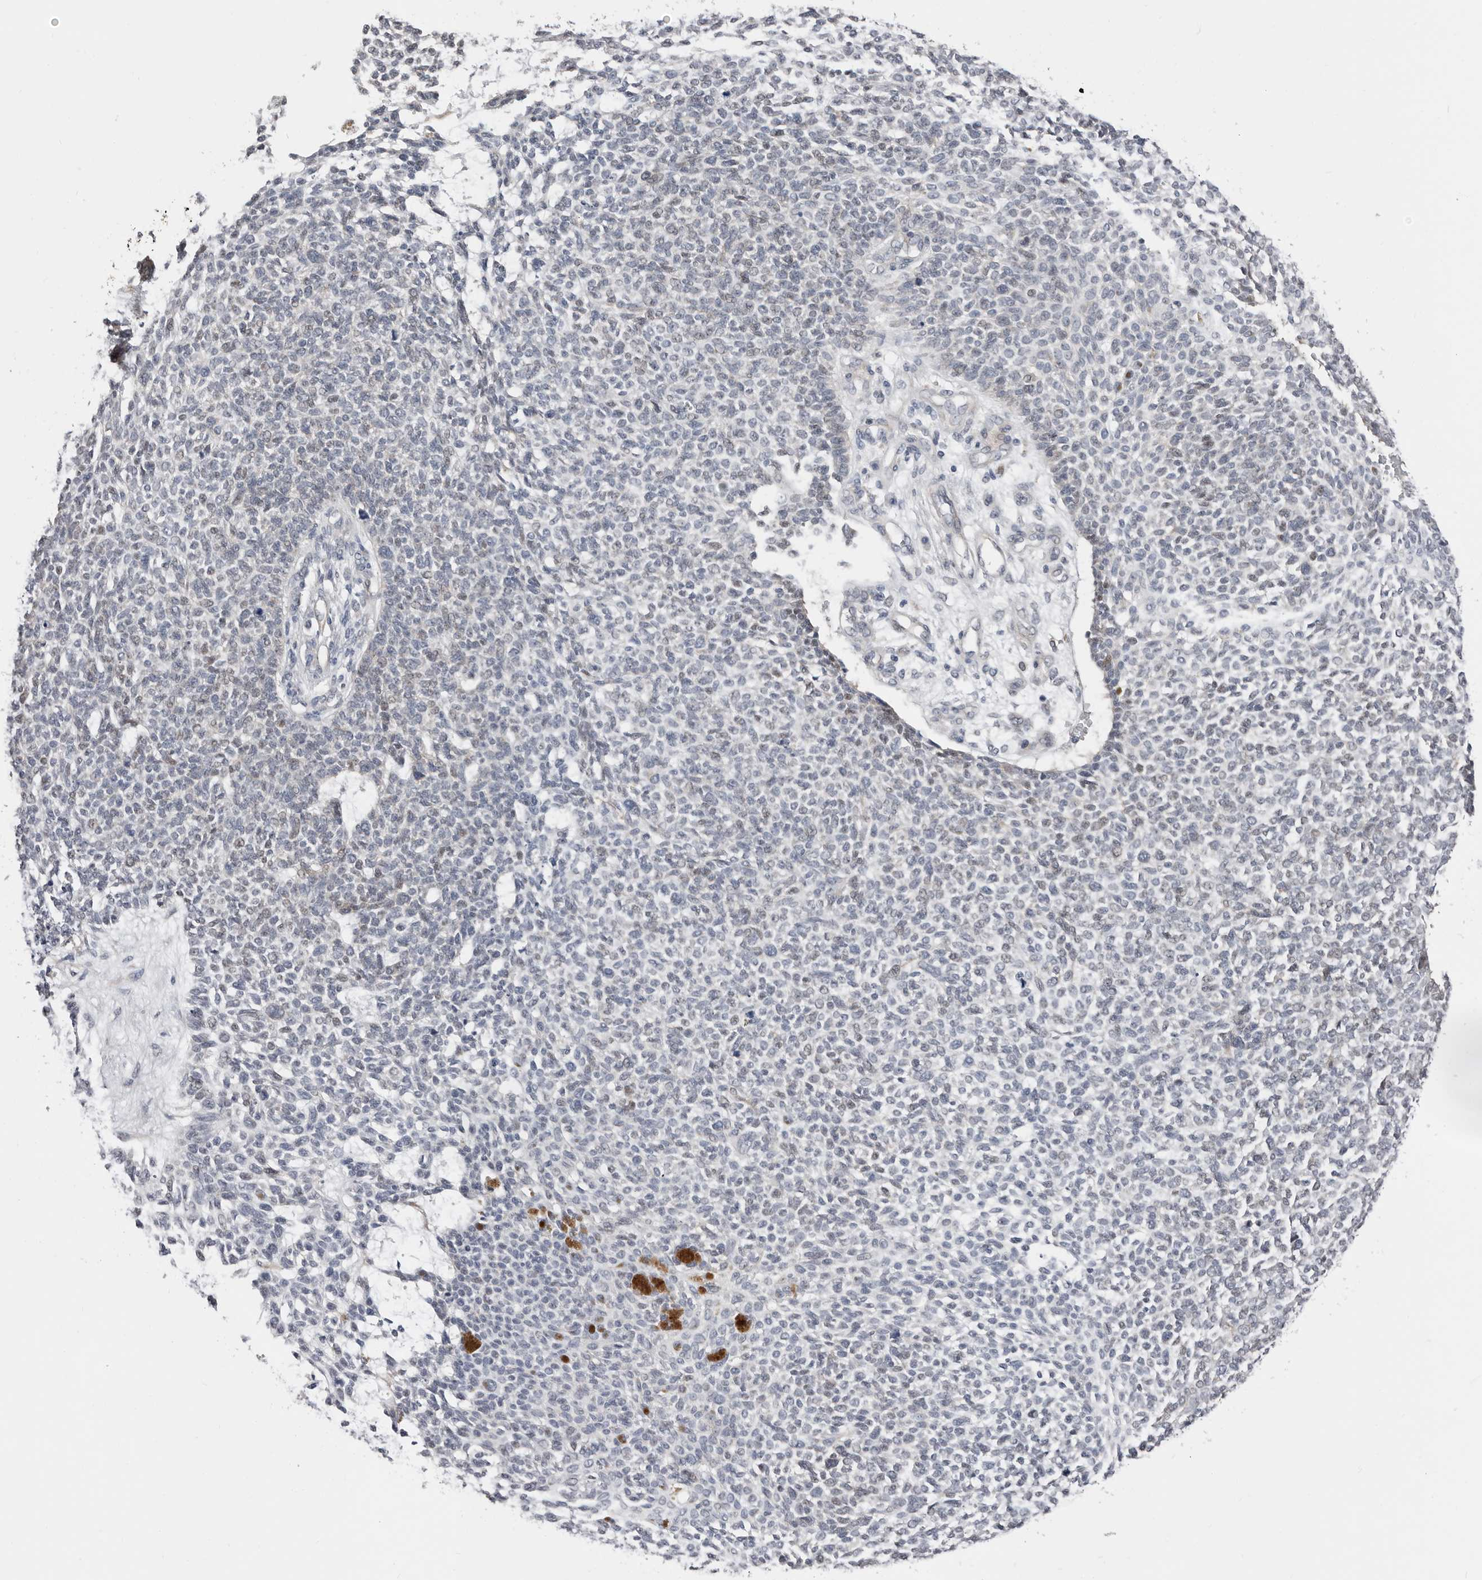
{"staining": {"intensity": "weak", "quantity": "<25%", "location": "cytoplasmic/membranous,nuclear"}, "tissue": "skin cancer", "cell_type": "Tumor cells", "image_type": "cancer", "snomed": [{"axis": "morphology", "description": "Basal cell carcinoma"}, {"axis": "topography", "description": "Skin"}], "caption": "This is a image of IHC staining of skin cancer (basal cell carcinoma), which shows no expression in tumor cells. (DAB (3,3'-diaminobenzidine) immunohistochemistry, high magnification).", "gene": "ASRGL1", "patient": {"sex": "female", "age": 84}}